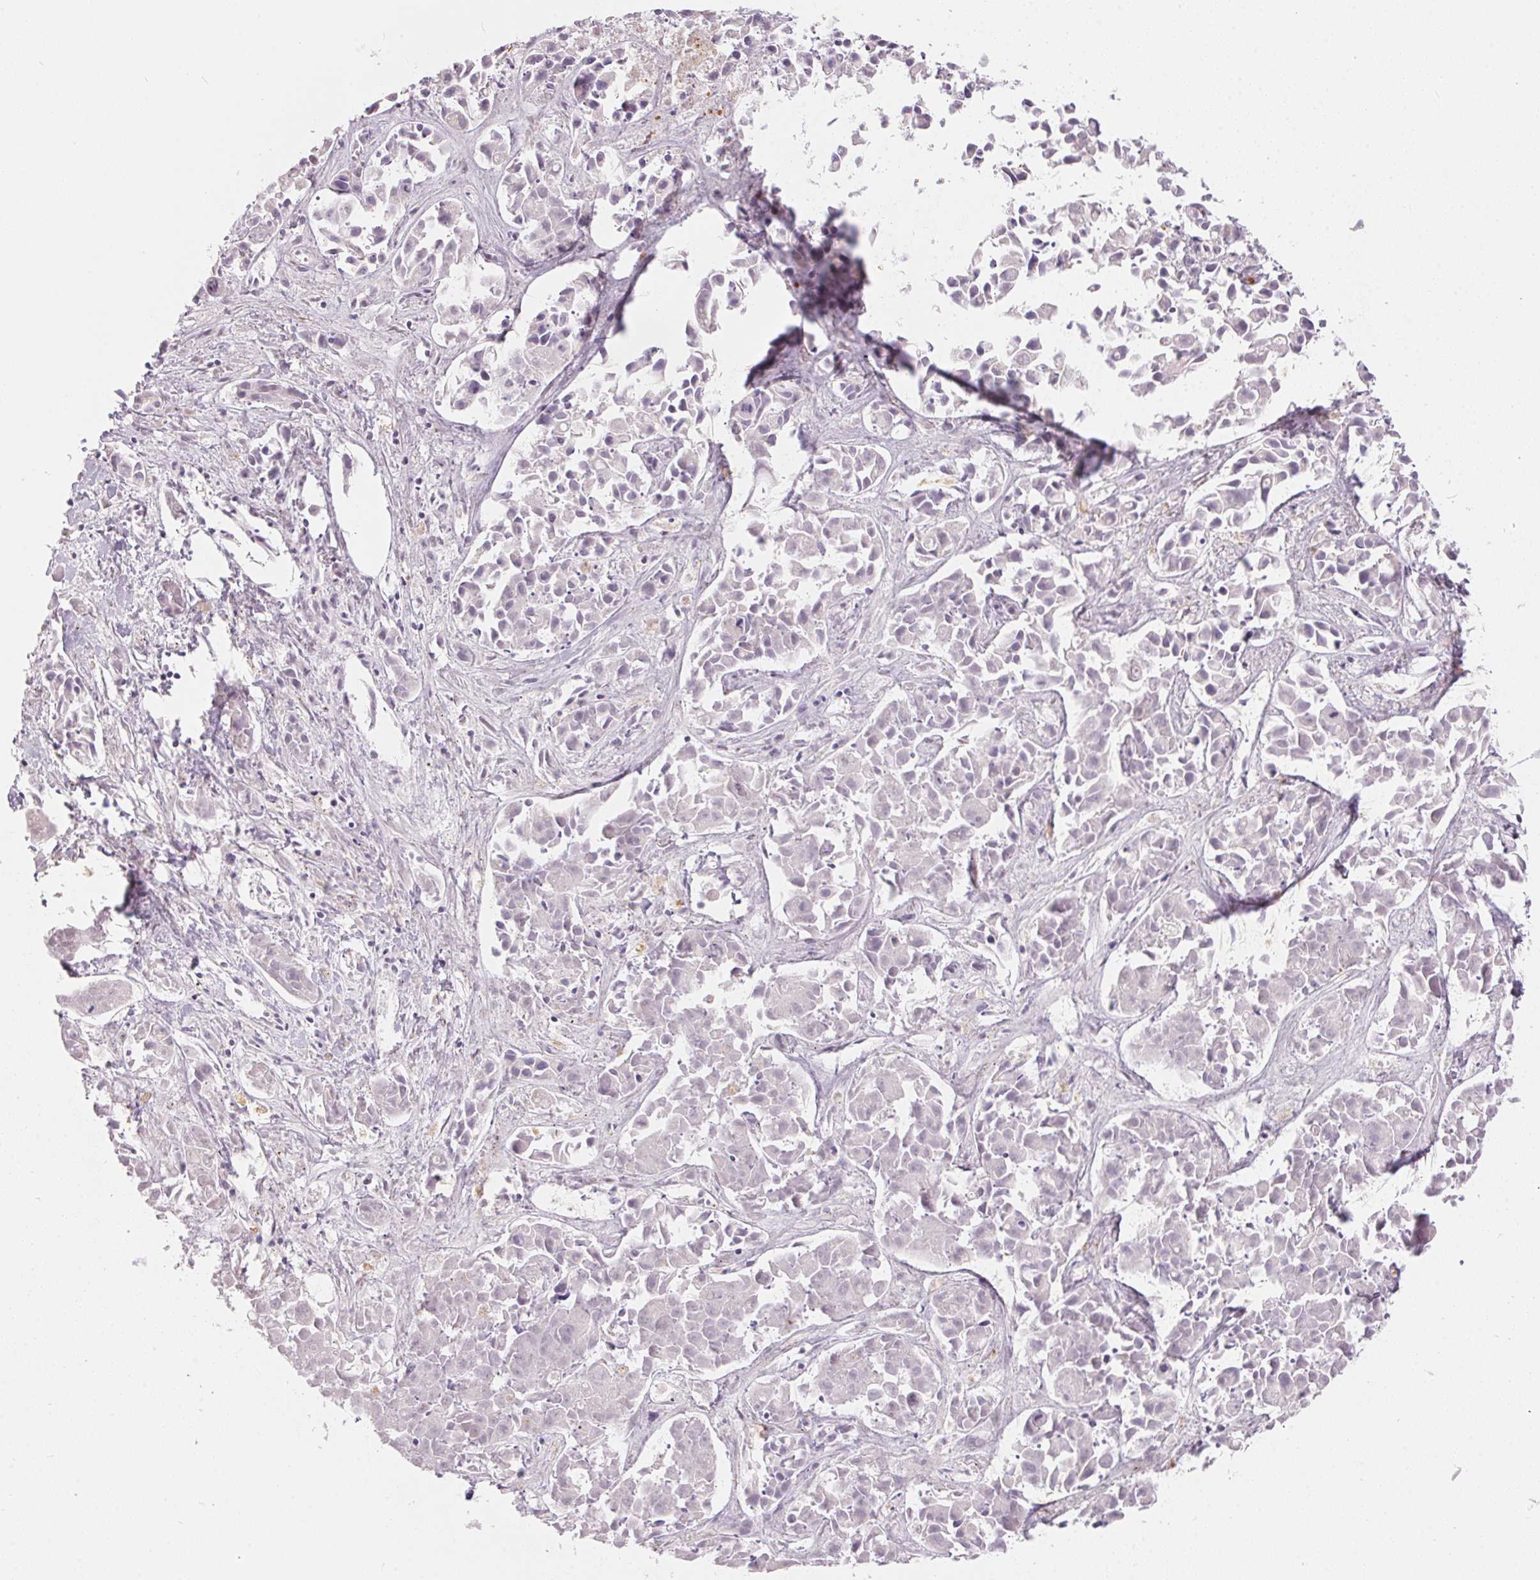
{"staining": {"intensity": "negative", "quantity": "none", "location": "none"}, "tissue": "liver cancer", "cell_type": "Tumor cells", "image_type": "cancer", "snomed": [{"axis": "morphology", "description": "Cholangiocarcinoma"}, {"axis": "topography", "description": "Liver"}], "caption": "Cholangiocarcinoma (liver) was stained to show a protein in brown. There is no significant staining in tumor cells. Nuclei are stained in blue.", "gene": "SERPINB1", "patient": {"sex": "female", "age": 81}}